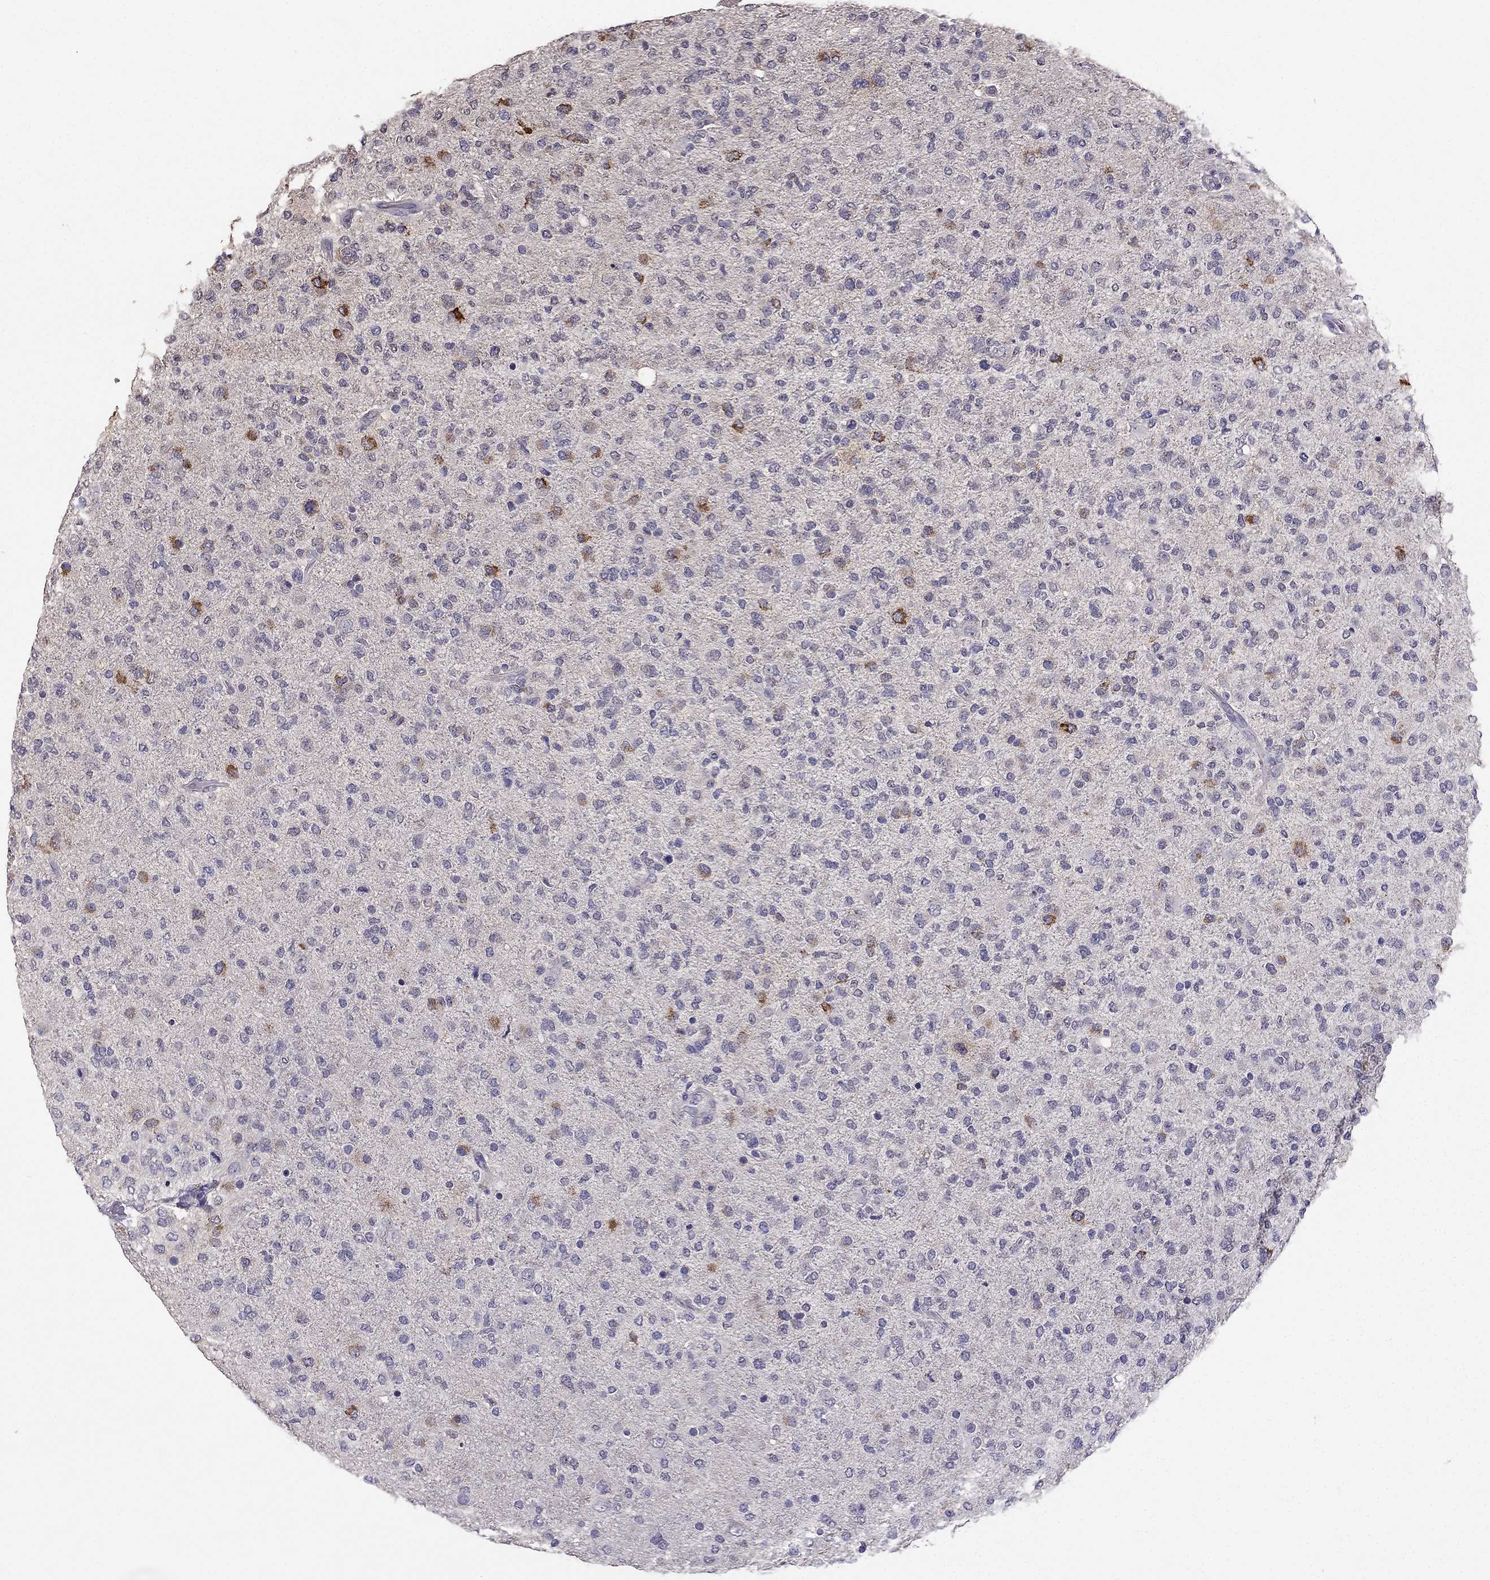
{"staining": {"intensity": "negative", "quantity": "none", "location": "none"}, "tissue": "glioma", "cell_type": "Tumor cells", "image_type": "cancer", "snomed": [{"axis": "morphology", "description": "Glioma, malignant, High grade"}, {"axis": "topography", "description": "Cerebral cortex"}], "caption": "Immunohistochemistry (IHC) photomicrograph of glioma stained for a protein (brown), which reveals no positivity in tumor cells.", "gene": "CDH9", "patient": {"sex": "male", "age": 70}}